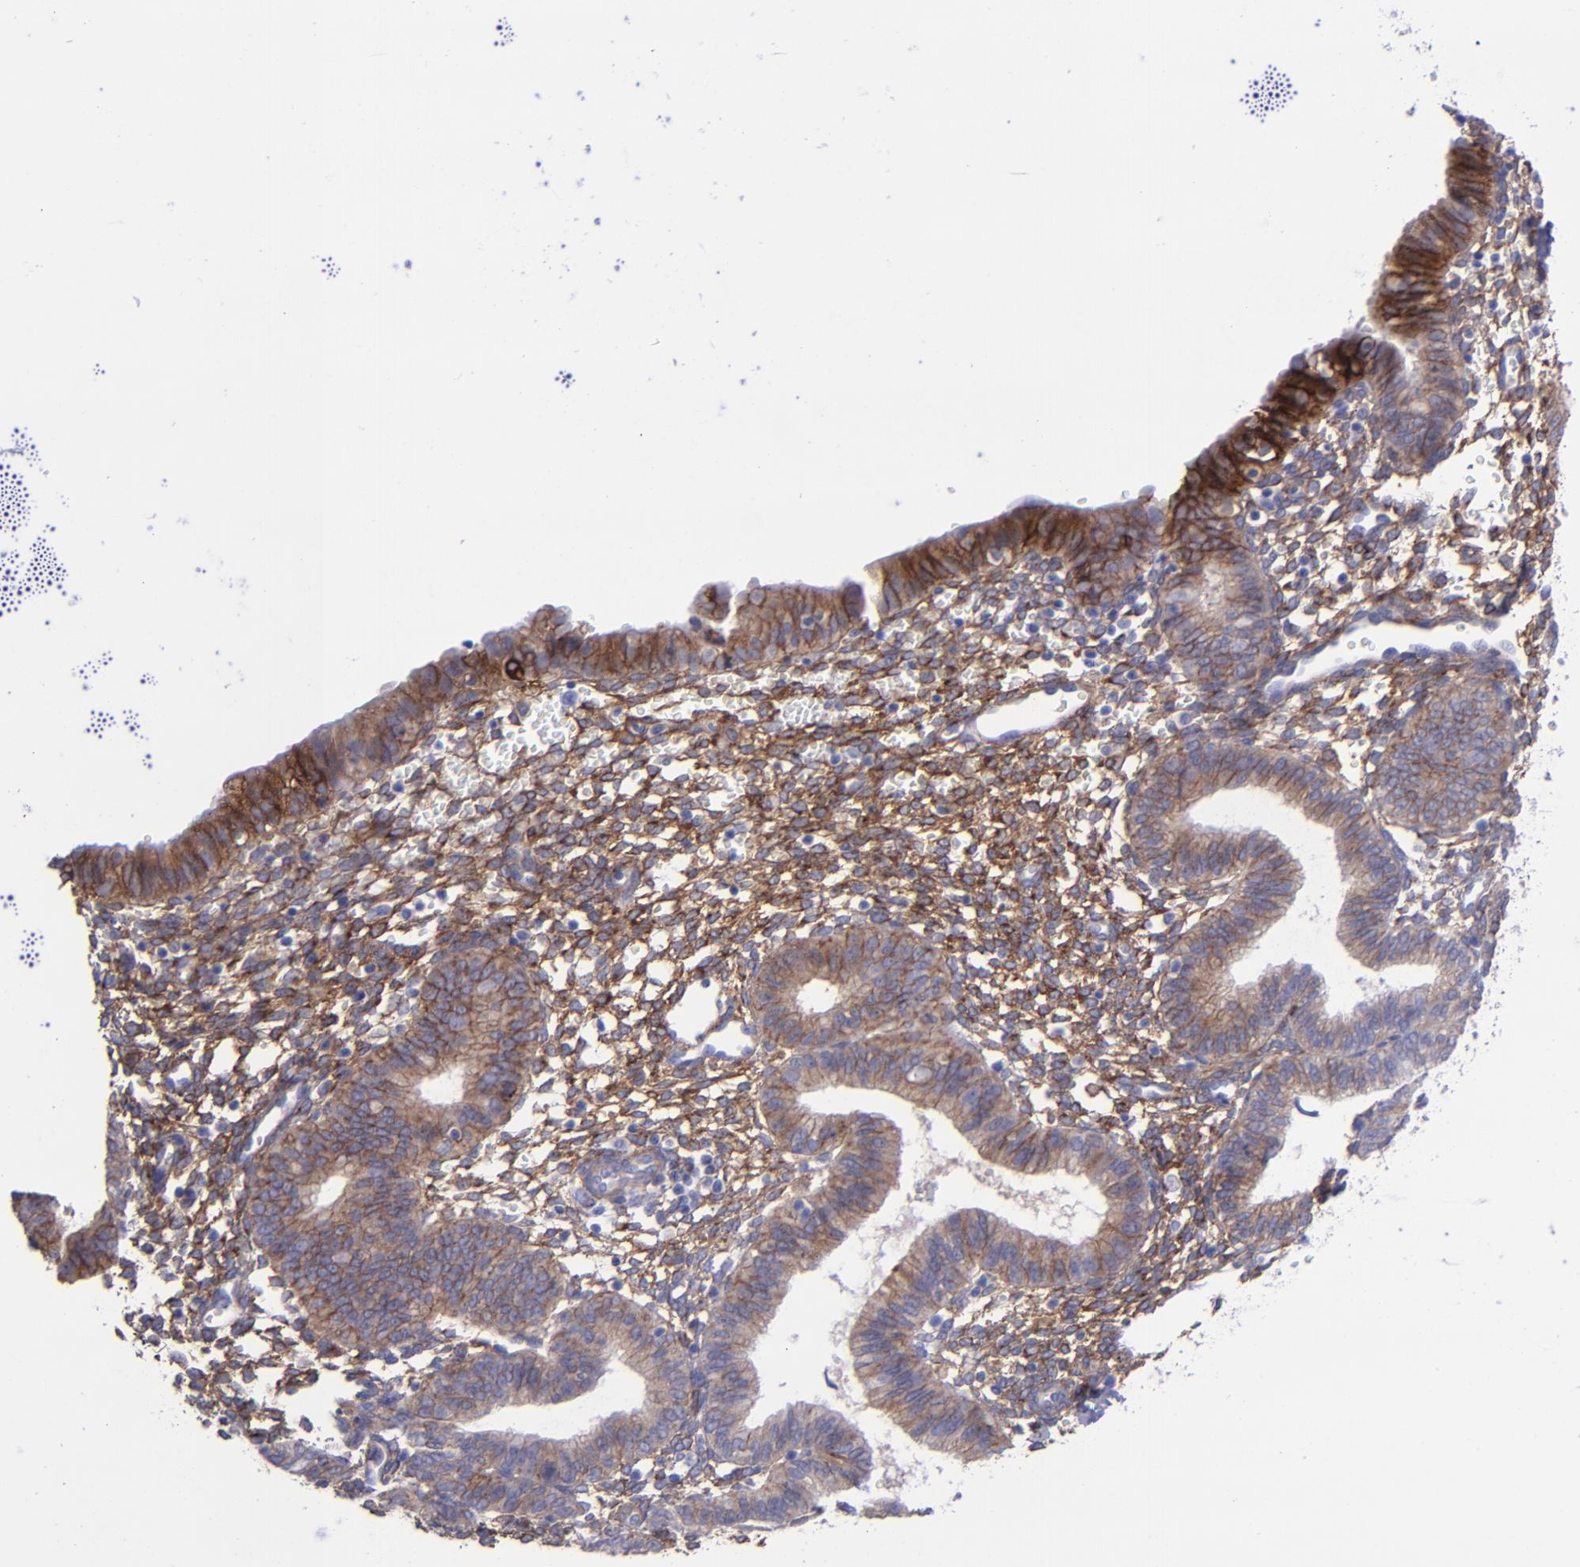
{"staining": {"intensity": "moderate", "quantity": ">75%", "location": "cytoplasmic/membranous"}, "tissue": "endometrium", "cell_type": "Cells in endometrial stroma", "image_type": "normal", "snomed": [{"axis": "morphology", "description": "Normal tissue, NOS"}, {"axis": "topography", "description": "Endometrium"}], "caption": "Immunohistochemistry of benign endometrium reveals medium levels of moderate cytoplasmic/membranous positivity in about >75% of cells in endometrial stroma.", "gene": "ITGAV", "patient": {"sex": "female", "age": 61}}